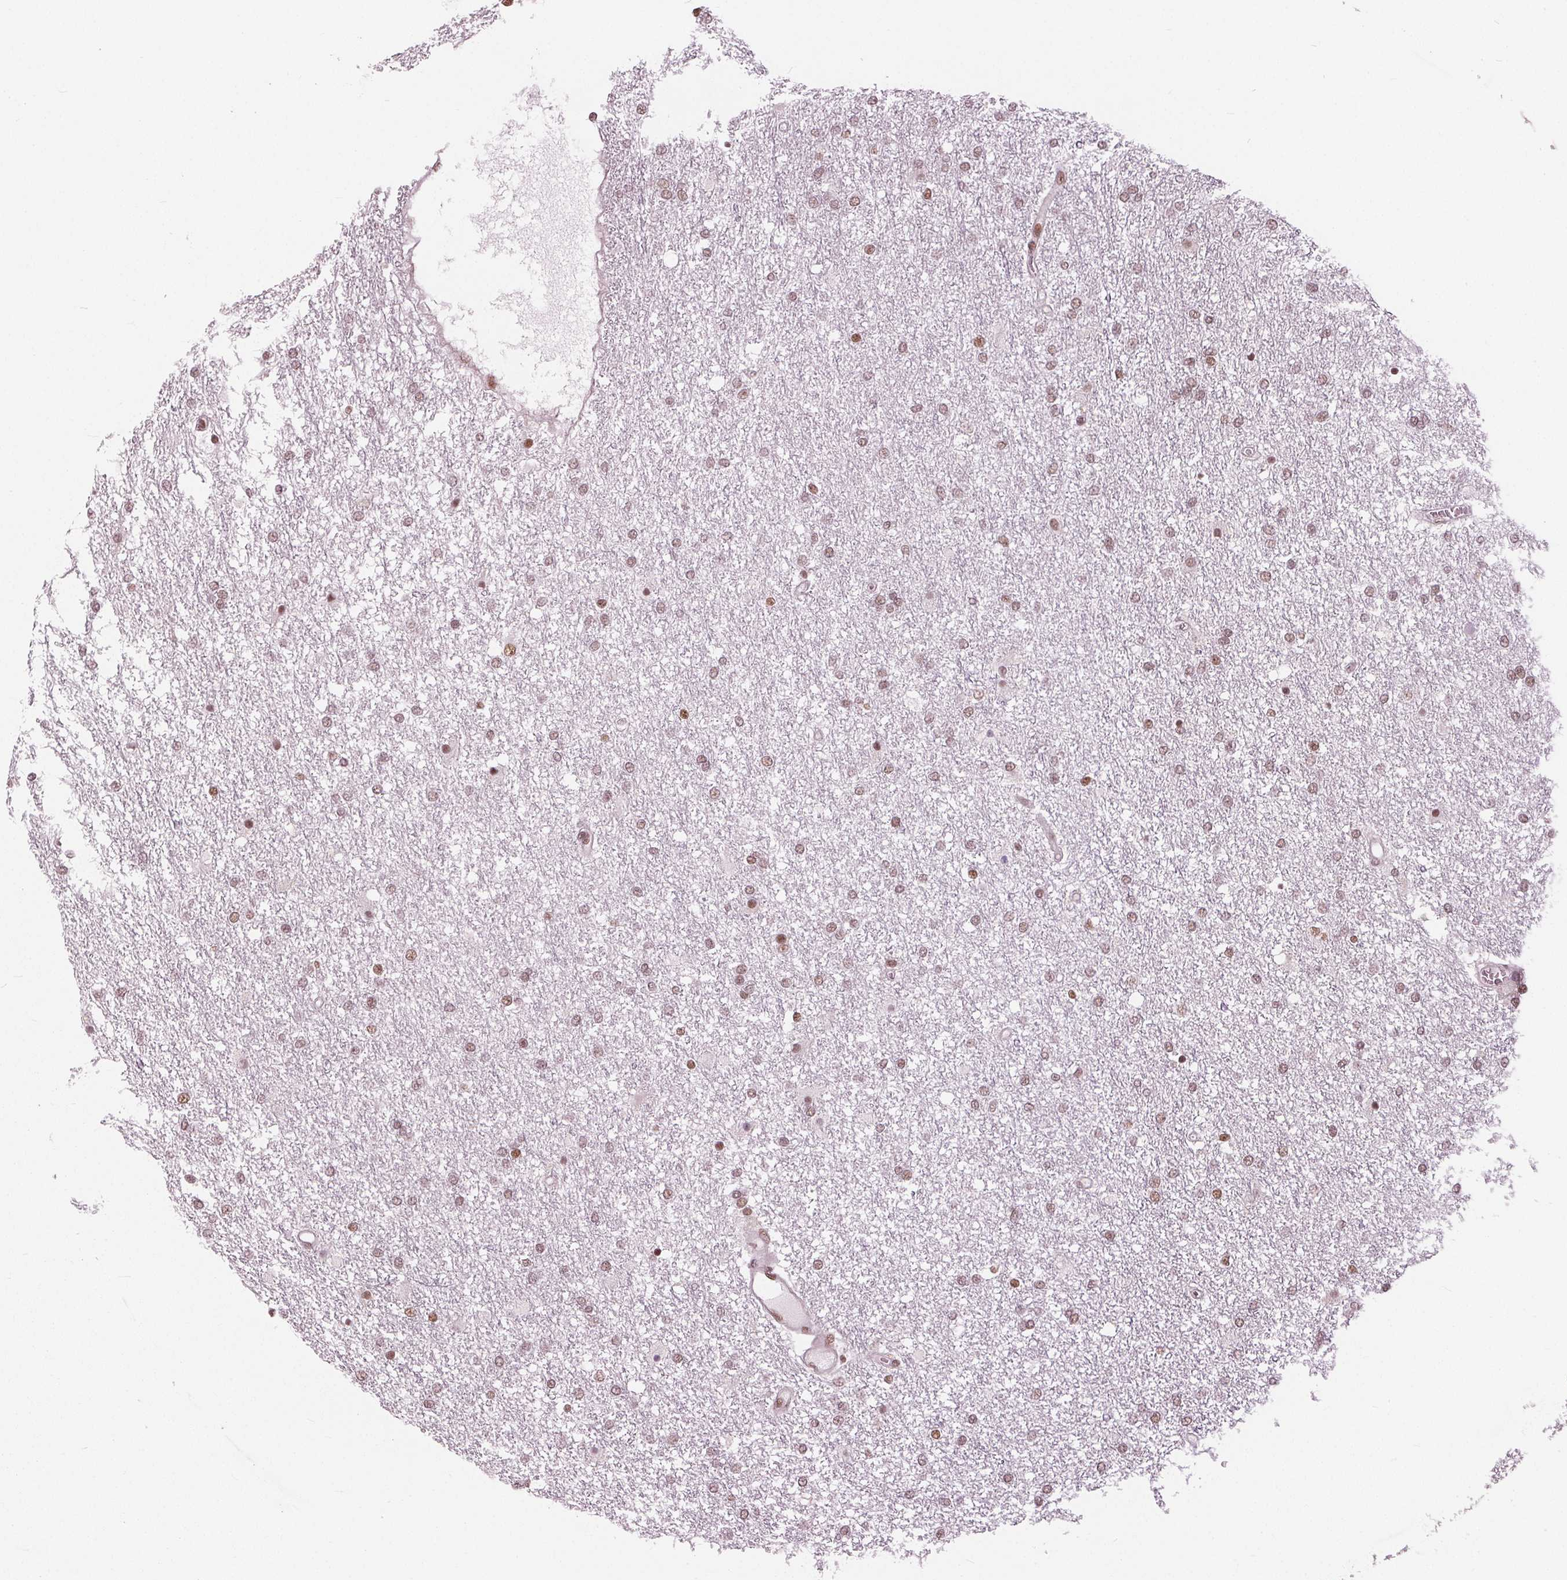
{"staining": {"intensity": "moderate", "quantity": ">75%", "location": "nuclear"}, "tissue": "glioma", "cell_type": "Tumor cells", "image_type": "cancer", "snomed": [{"axis": "morphology", "description": "Glioma, malignant, High grade"}, {"axis": "topography", "description": "Brain"}], "caption": "Protein analysis of glioma tissue demonstrates moderate nuclear expression in approximately >75% of tumor cells. Ihc stains the protein of interest in brown and the nuclei are stained blue.", "gene": "LSM2", "patient": {"sex": "female", "age": 61}}